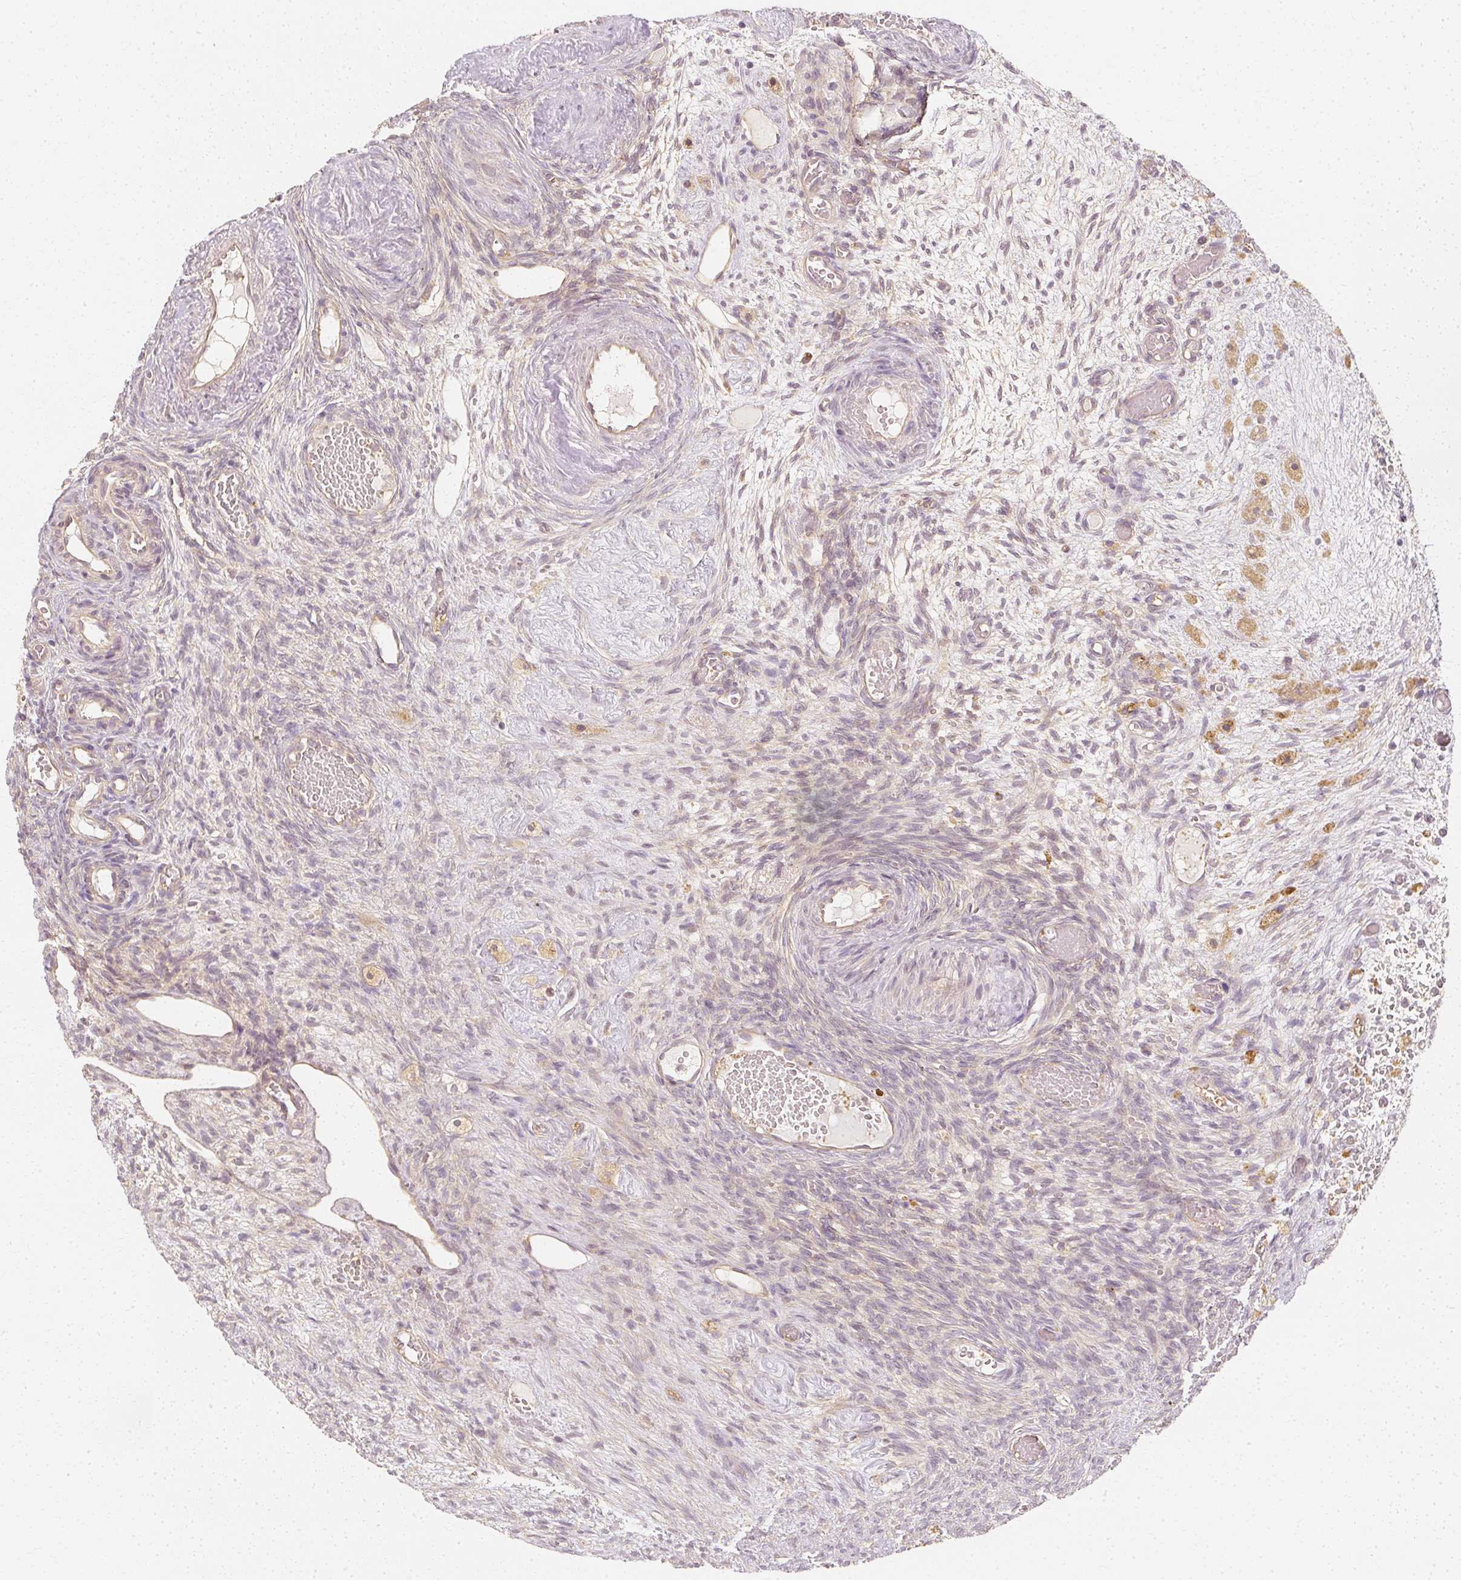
{"staining": {"intensity": "weak", "quantity": "<25%", "location": "cytoplasmic/membranous"}, "tissue": "ovary", "cell_type": "Follicle cells", "image_type": "normal", "snomed": [{"axis": "morphology", "description": "Normal tissue, NOS"}, {"axis": "topography", "description": "Ovary"}], "caption": "Follicle cells are negative for protein expression in normal human ovary. The staining was performed using DAB (3,3'-diaminobenzidine) to visualize the protein expression in brown, while the nuclei were stained in blue with hematoxylin (Magnification: 20x).", "gene": "GNAQ", "patient": {"sex": "female", "age": 67}}